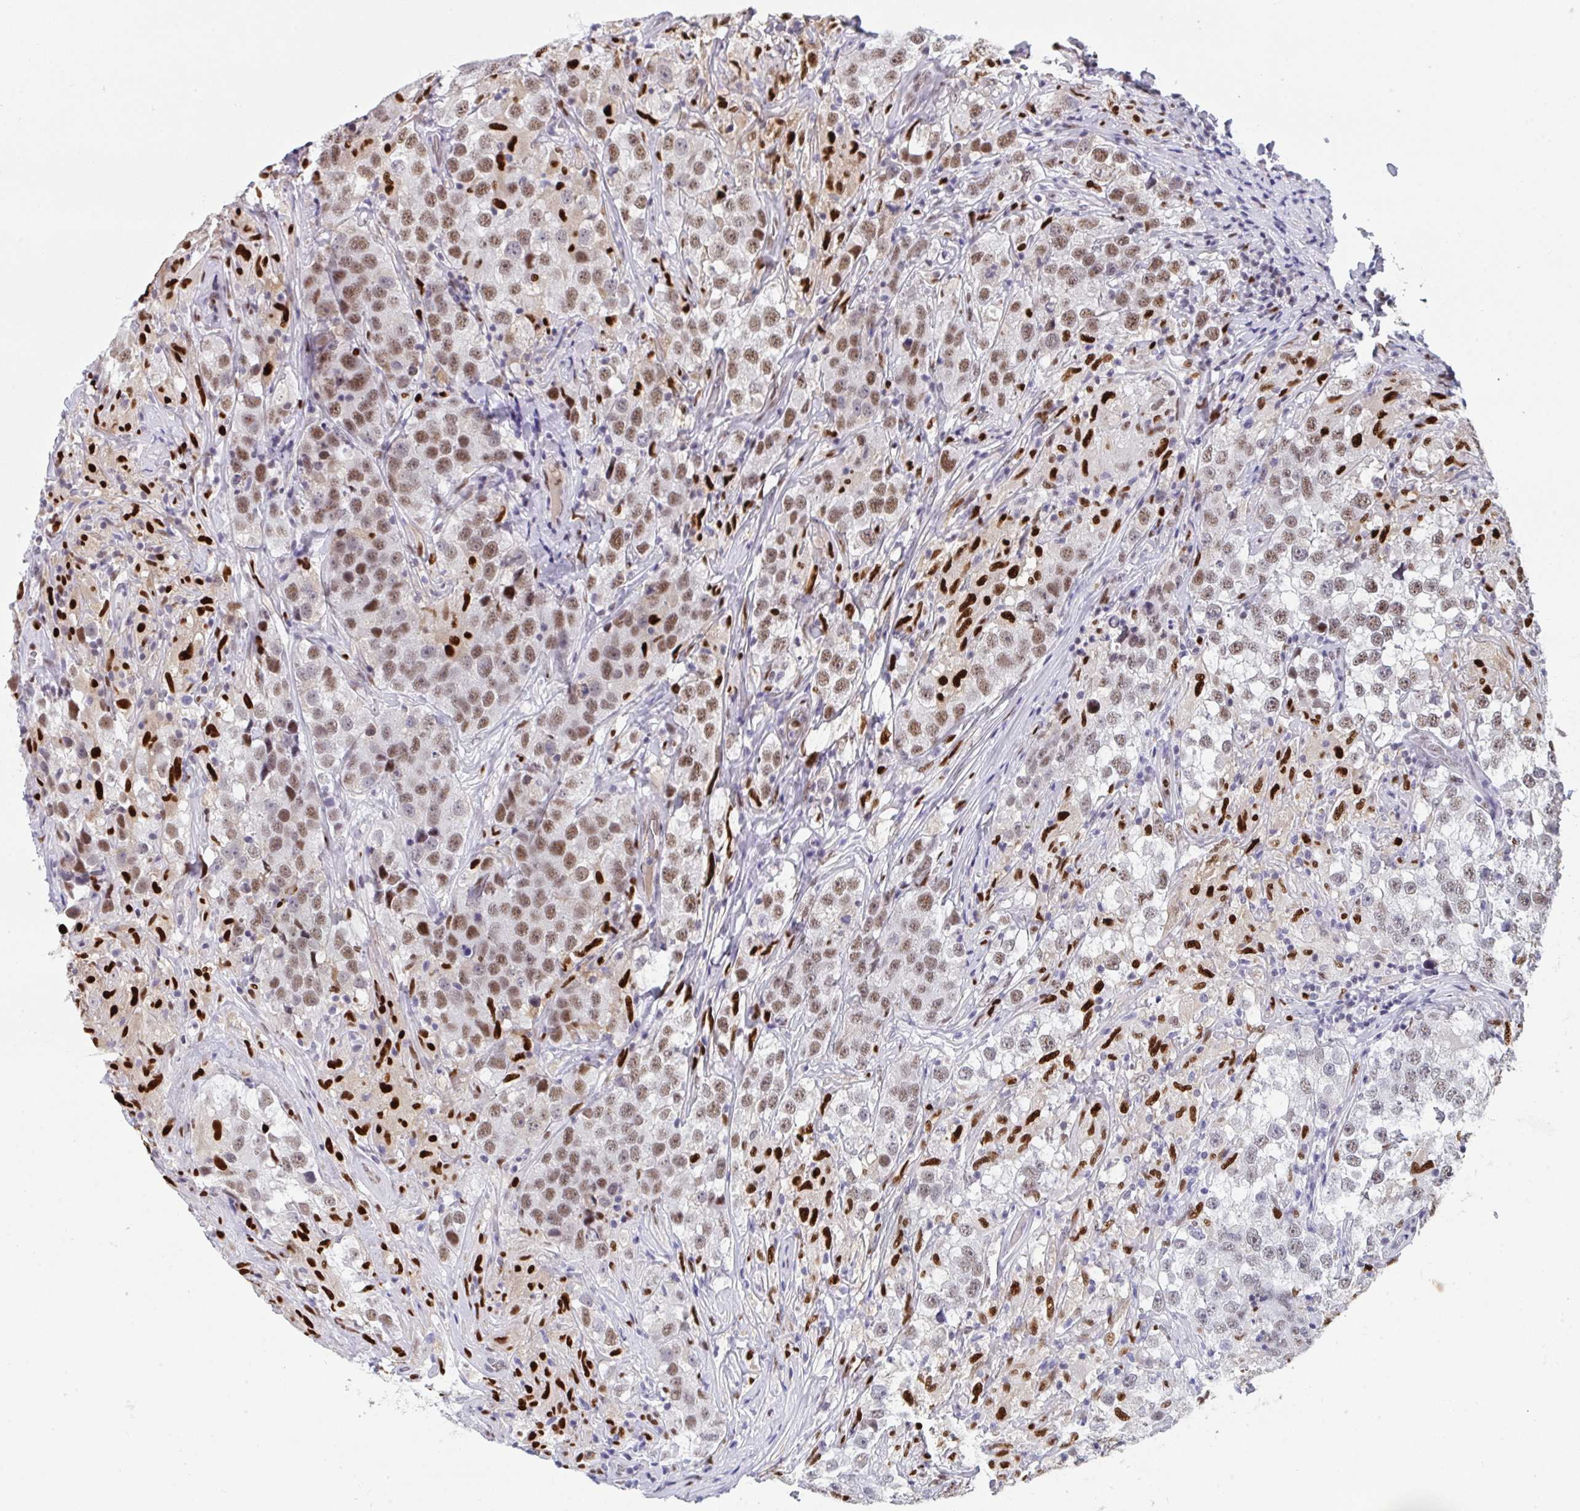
{"staining": {"intensity": "moderate", "quantity": "25%-75%", "location": "nuclear"}, "tissue": "testis cancer", "cell_type": "Tumor cells", "image_type": "cancer", "snomed": [{"axis": "morphology", "description": "Seminoma, NOS"}, {"axis": "topography", "description": "Testis"}], "caption": "Brown immunohistochemical staining in human testis seminoma shows moderate nuclear expression in about 25%-75% of tumor cells.", "gene": "JDP2", "patient": {"sex": "male", "age": 46}}